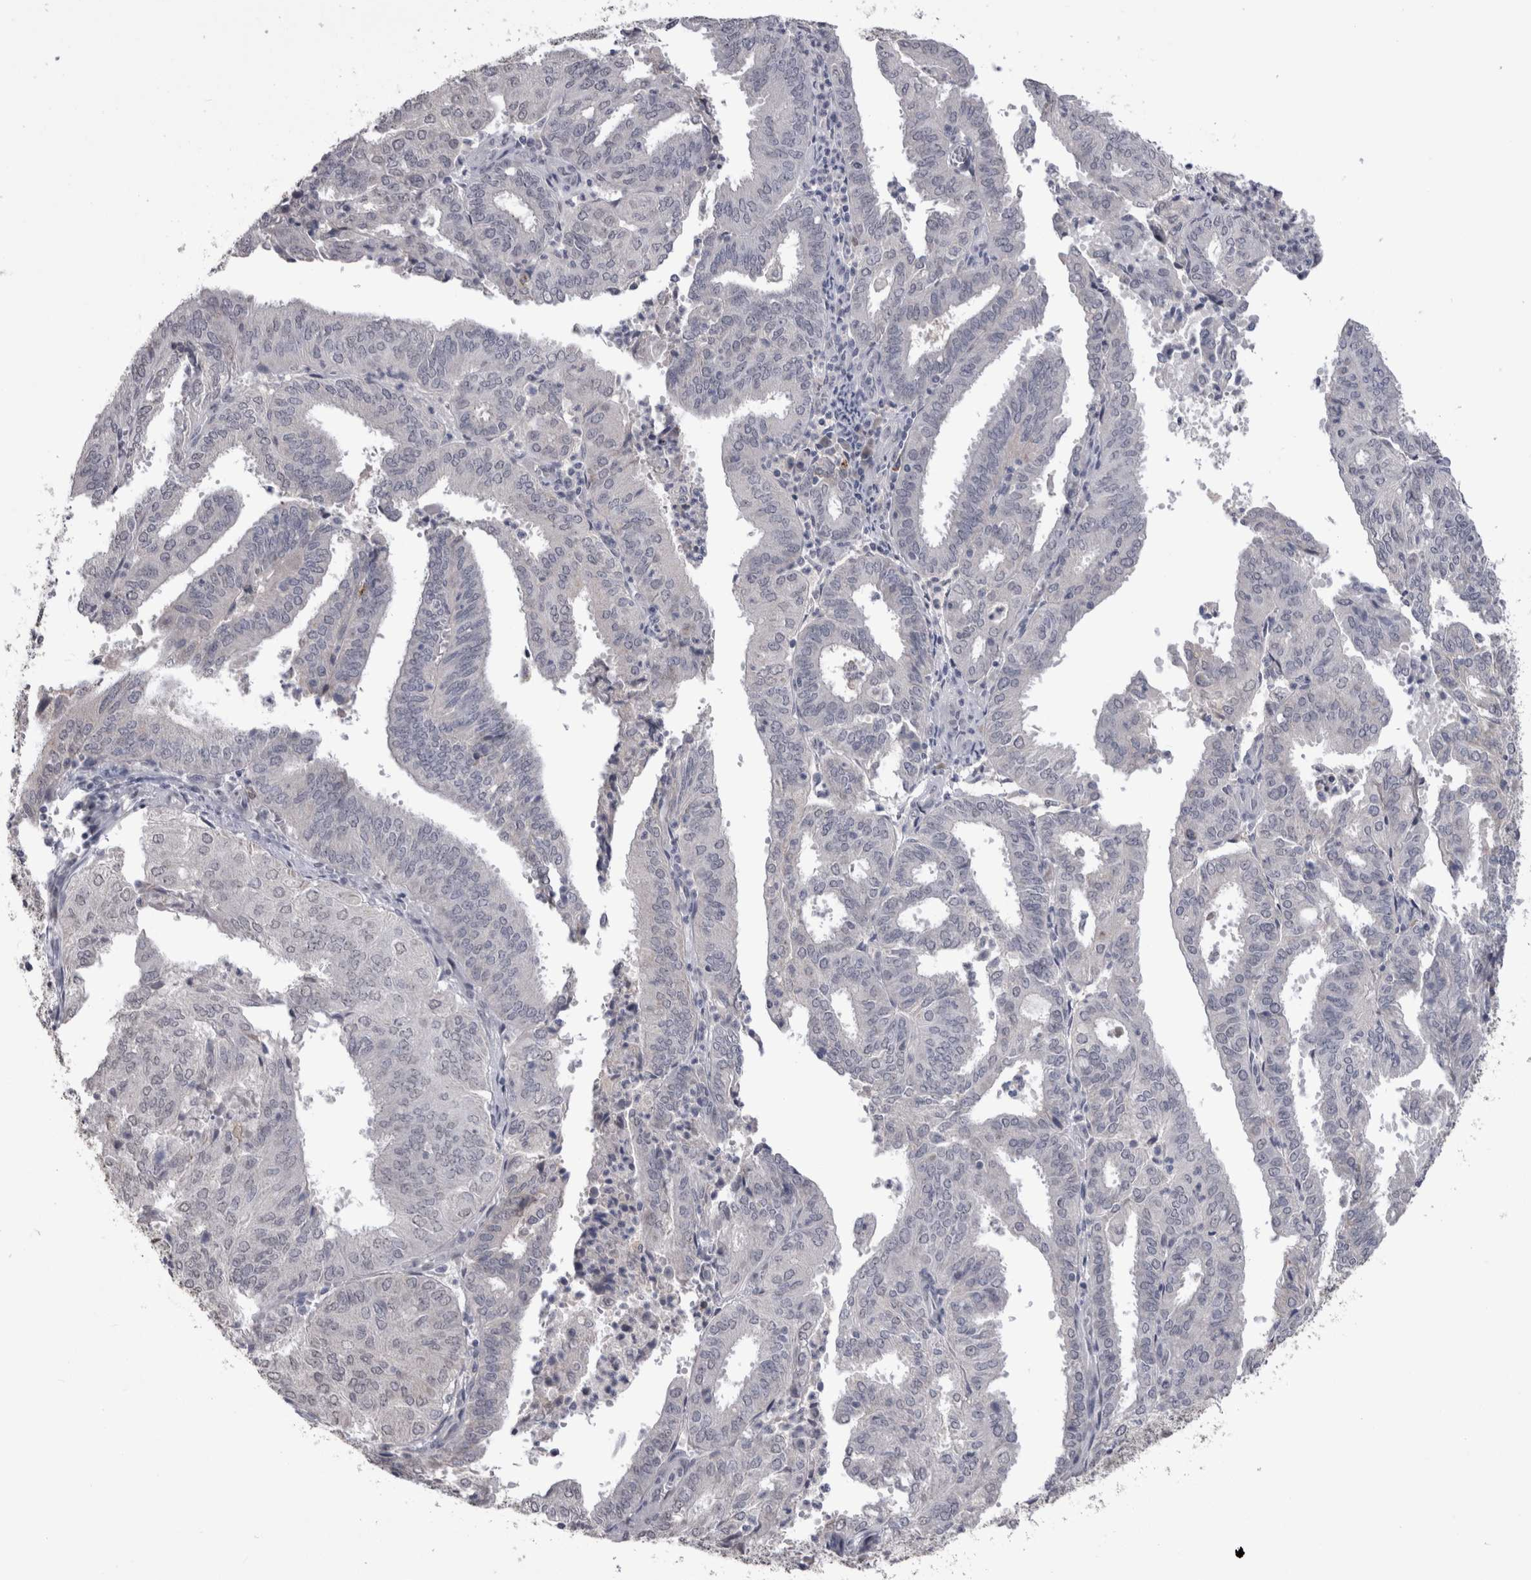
{"staining": {"intensity": "negative", "quantity": "none", "location": "none"}, "tissue": "endometrial cancer", "cell_type": "Tumor cells", "image_type": "cancer", "snomed": [{"axis": "morphology", "description": "Adenocarcinoma, NOS"}, {"axis": "topography", "description": "Uterus"}], "caption": "Tumor cells show no significant protein positivity in endometrial cancer (adenocarcinoma).", "gene": "PAX5", "patient": {"sex": "female", "age": 60}}